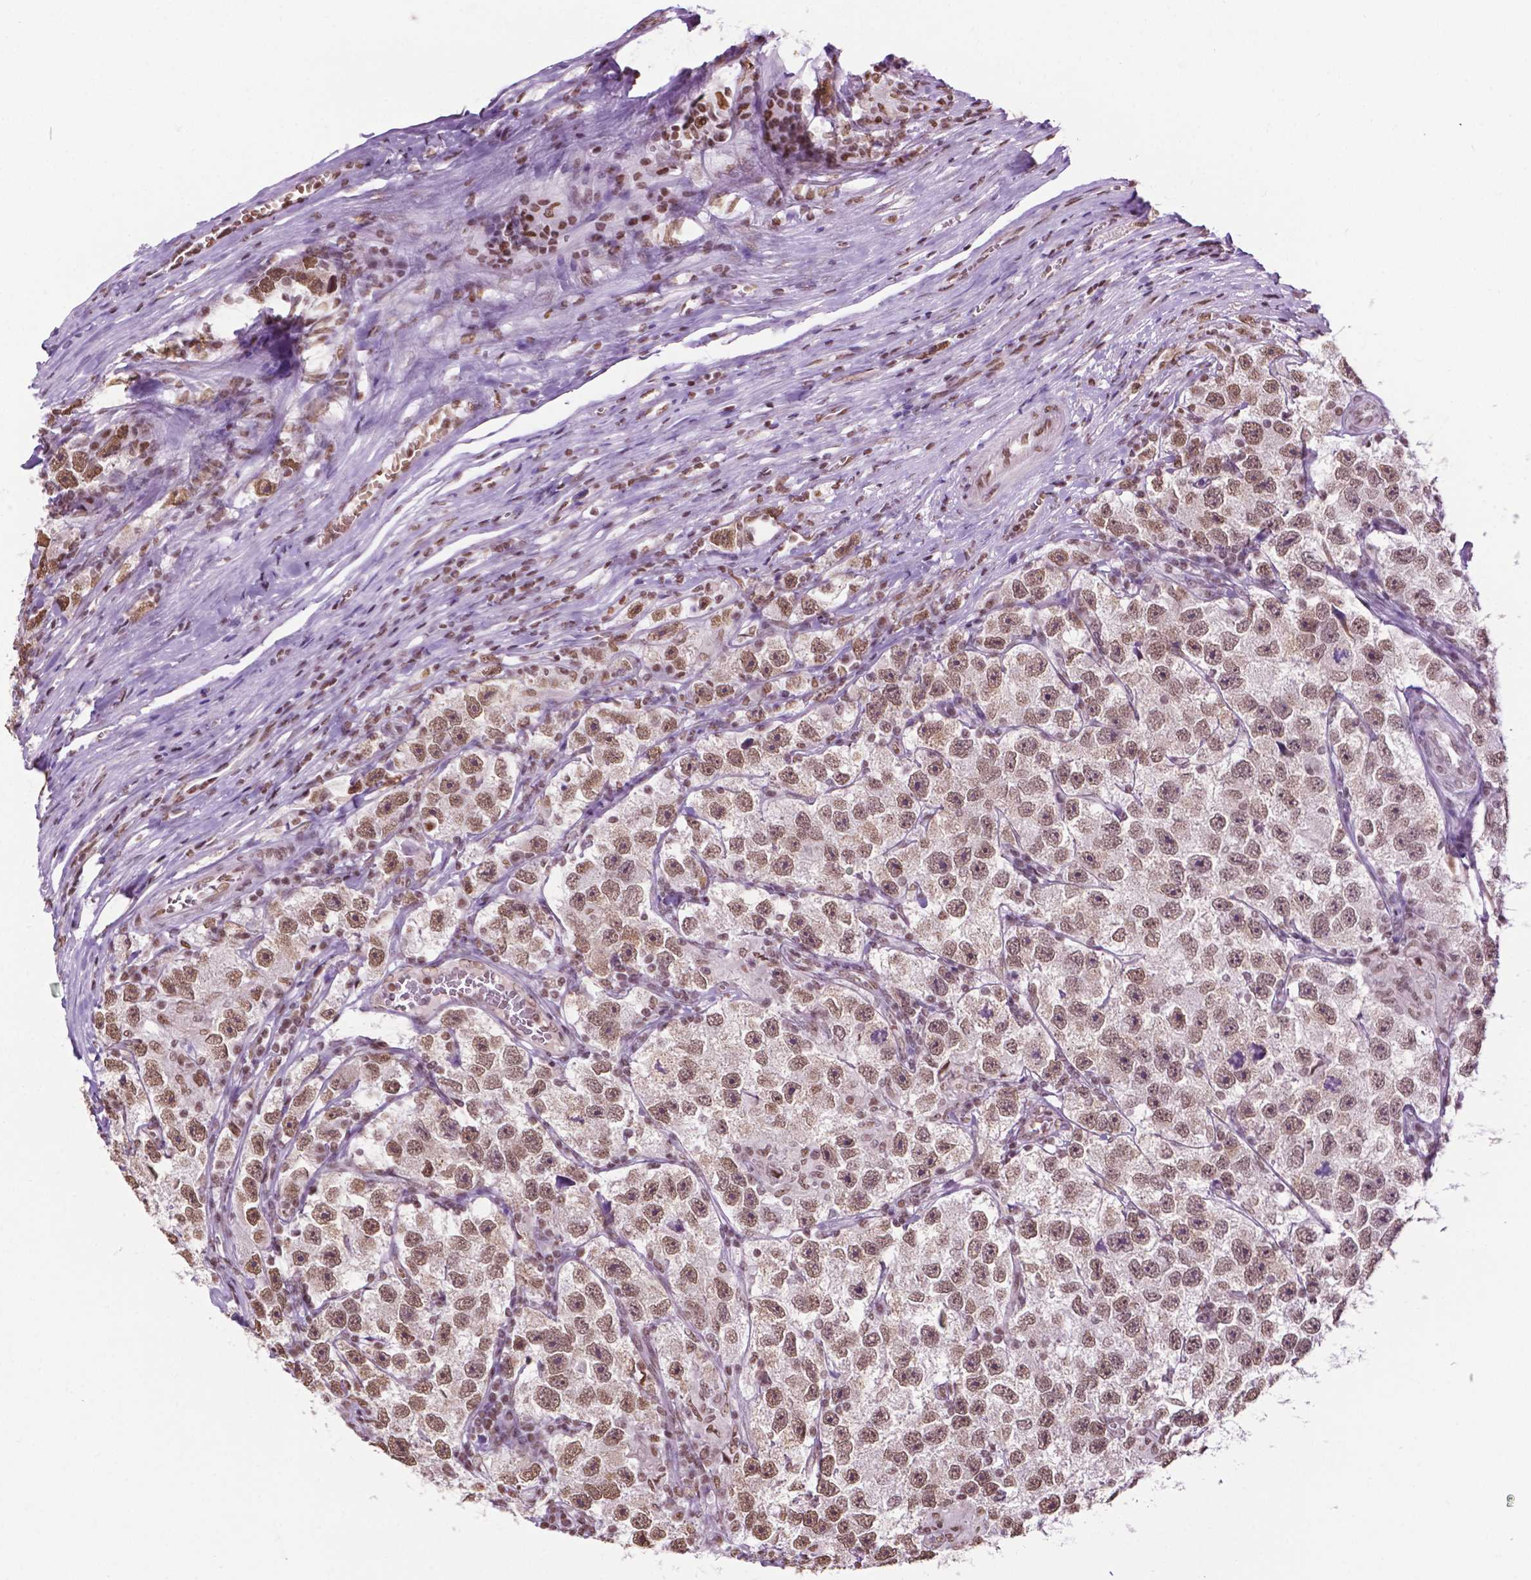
{"staining": {"intensity": "moderate", "quantity": ">75%", "location": "nuclear"}, "tissue": "testis cancer", "cell_type": "Tumor cells", "image_type": "cancer", "snomed": [{"axis": "morphology", "description": "Seminoma, NOS"}, {"axis": "topography", "description": "Testis"}], "caption": "A high-resolution histopathology image shows immunohistochemistry (IHC) staining of testis seminoma, which shows moderate nuclear expression in about >75% of tumor cells.", "gene": "COL23A1", "patient": {"sex": "male", "age": 26}}